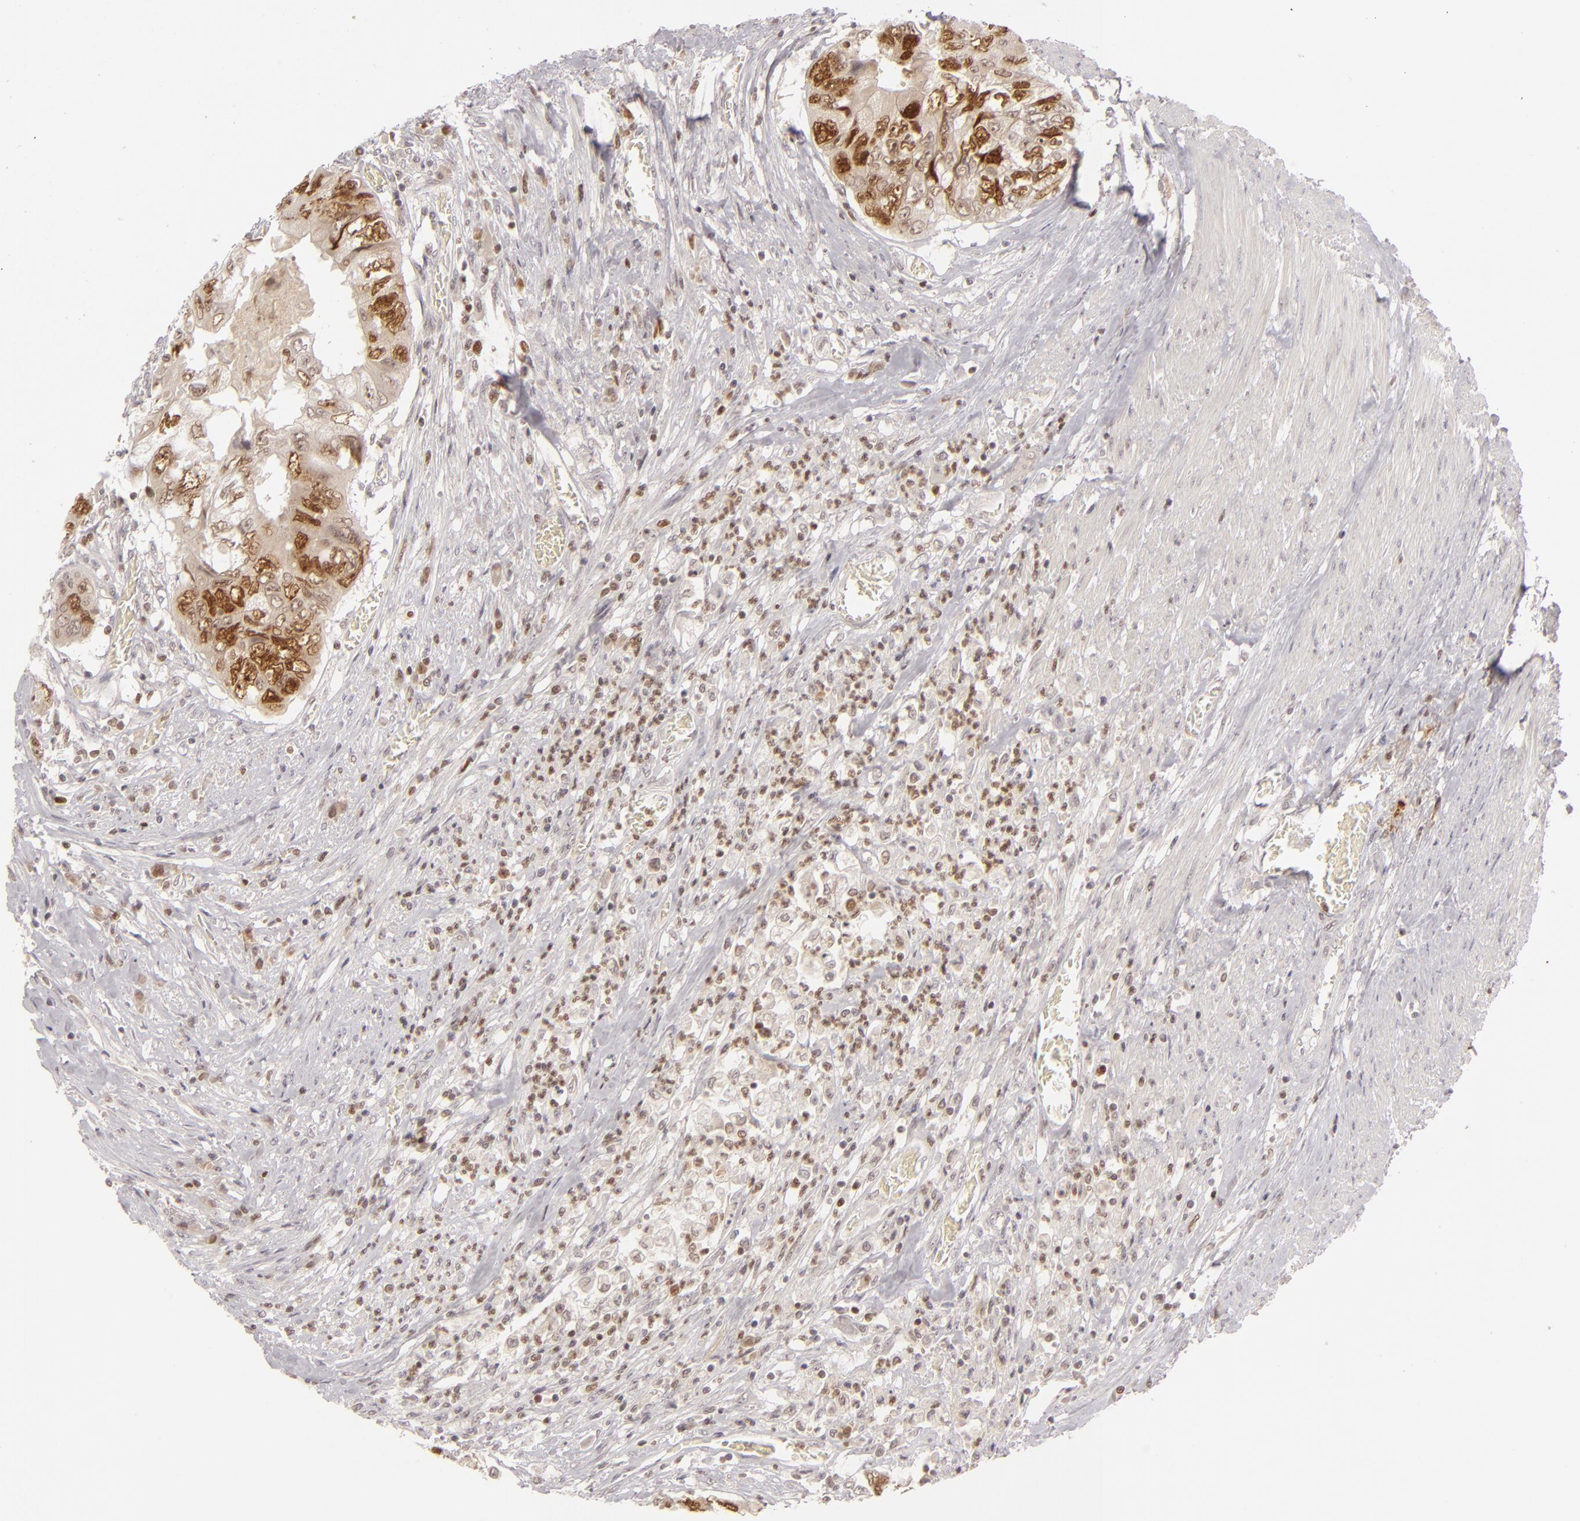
{"staining": {"intensity": "strong", "quantity": ">75%", "location": "nuclear"}, "tissue": "colorectal cancer", "cell_type": "Tumor cells", "image_type": "cancer", "snomed": [{"axis": "morphology", "description": "Adenocarcinoma, NOS"}, {"axis": "topography", "description": "Rectum"}], "caption": "Protein expression by immunohistochemistry (IHC) shows strong nuclear positivity in about >75% of tumor cells in adenocarcinoma (colorectal). The staining was performed using DAB to visualize the protein expression in brown, while the nuclei were stained in blue with hematoxylin (Magnification: 20x).", "gene": "FEN1", "patient": {"sex": "female", "age": 82}}